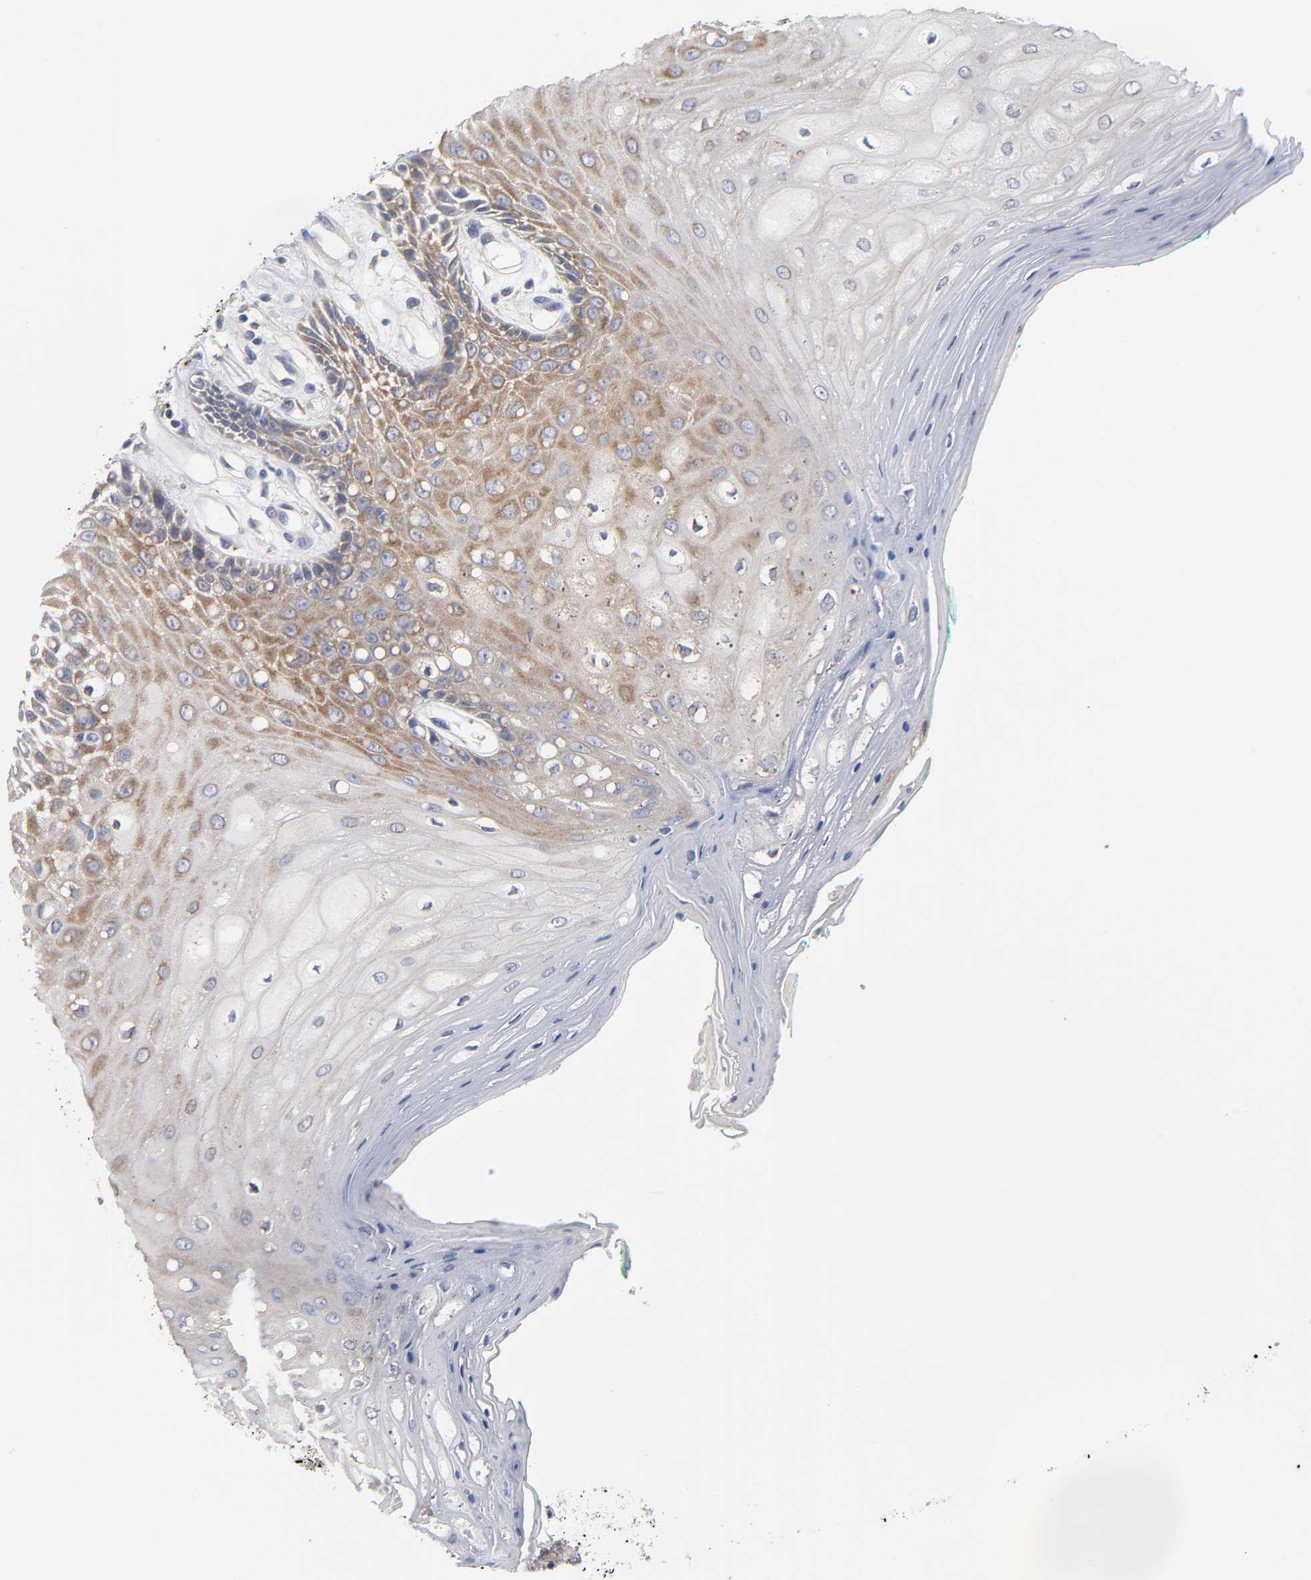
{"staining": {"intensity": "moderate", "quantity": "25%-75%", "location": "cytoplasmic/membranous"}, "tissue": "oral mucosa", "cell_type": "Squamous epithelial cells", "image_type": "normal", "snomed": [{"axis": "morphology", "description": "Normal tissue, NOS"}, {"axis": "morphology", "description": "Squamous cell carcinoma, NOS"}, {"axis": "topography", "description": "Skeletal muscle"}, {"axis": "topography", "description": "Oral tissue"}, {"axis": "topography", "description": "Head-Neck"}], "caption": "Squamous epithelial cells display medium levels of moderate cytoplasmic/membranous expression in approximately 25%-75% of cells in unremarkable oral mucosa. (brown staining indicates protein expression, while blue staining denotes nuclei).", "gene": "C17orf75", "patient": {"sex": "female", "age": 84}}